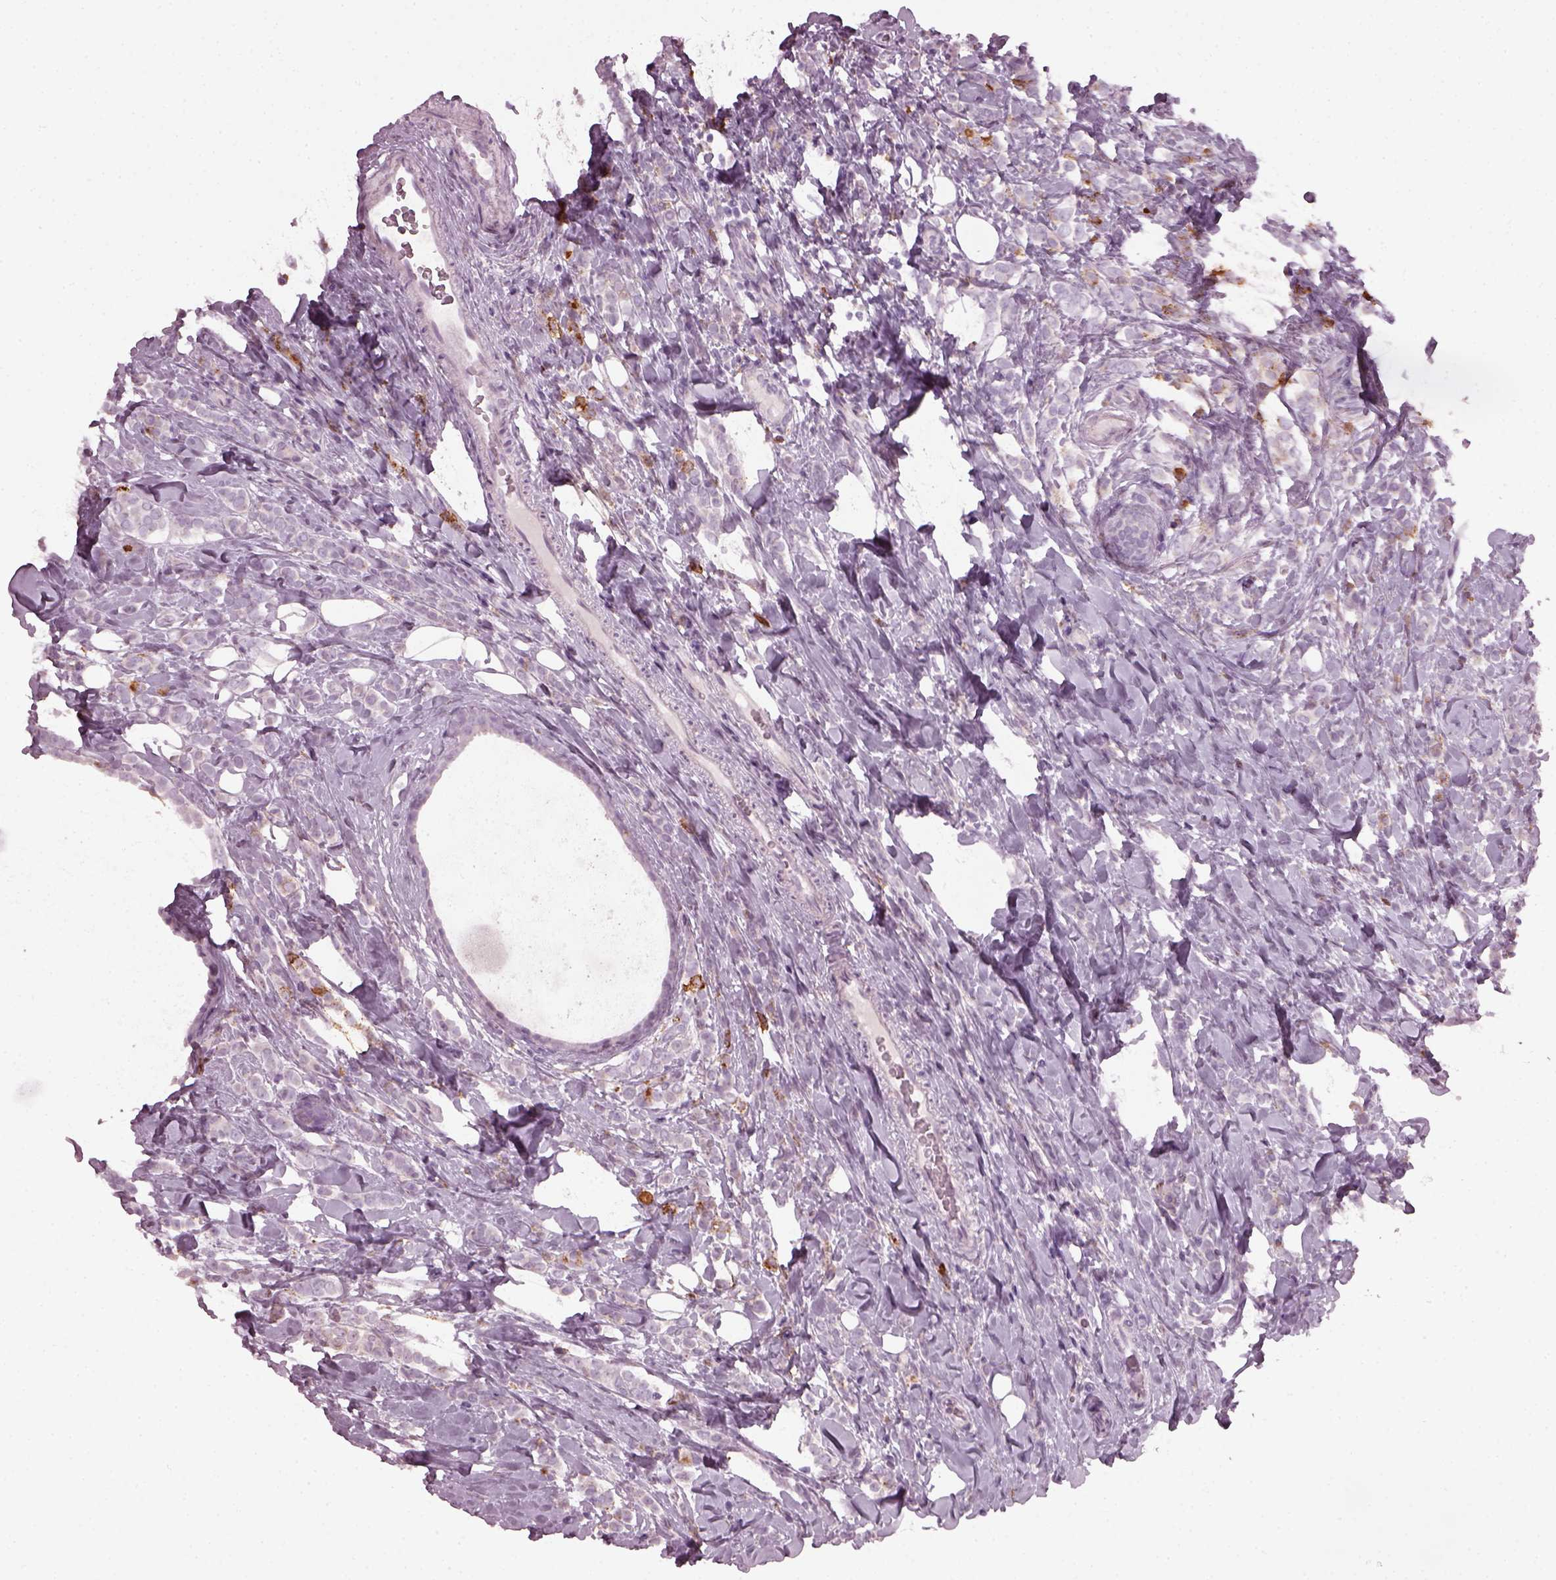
{"staining": {"intensity": "weak", "quantity": "<25%", "location": "cytoplasmic/membranous"}, "tissue": "breast cancer", "cell_type": "Tumor cells", "image_type": "cancer", "snomed": [{"axis": "morphology", "description": "Lobular carcinoma"}, {"axis": "topography", "description": "Breast"}], "caption": "Lobular carcinoma (breast) was stained to show a protein in brown. There is no significant positivity in tumor cells.", "gene": "TMEM231", "patient": {"sex": "female", "age": 49}}